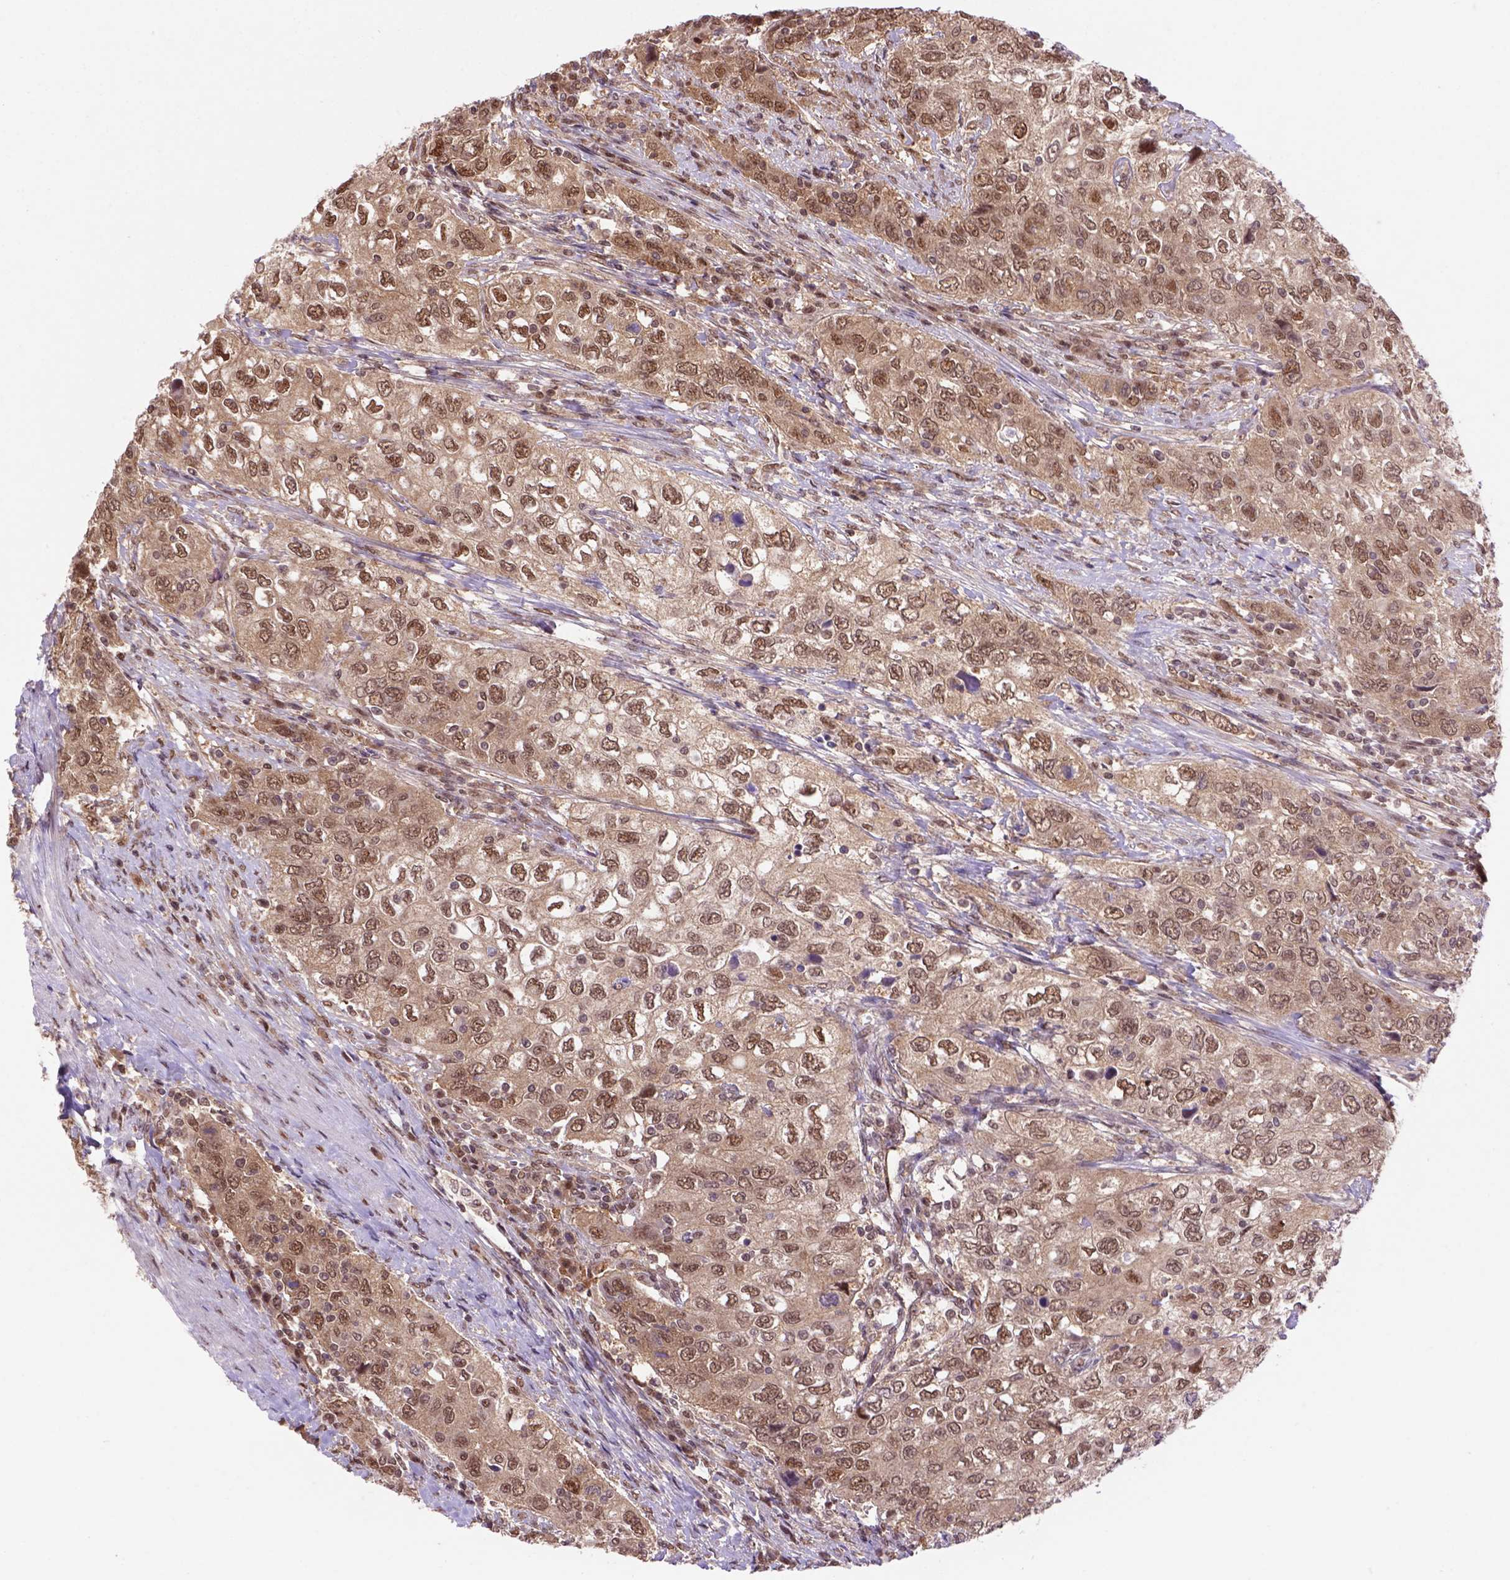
{"staining": {"intensity": "moderate", "quantity": ">75%", "location": "cytoplasmic/membranous,nuclear"}, "tissue": "urothelial cancer", "cell_type": "Tumor cells", "image_type": "cancer", "snomed": [{"axis": "morphology", "description": "Urothelial carcinoma, High grade"}, {"axis": "topography", "description": "Urinary bladder"}], "caption": "Urothelial cancer stained with immunohistochemistry displays moderate cytoplasmic/membranous and nuclear expression in approximately >75% of tumor cells. (Stains: DAB (3,3'-diaminobenzidine) in brown, nuclei in blue, Microscopy: brightfield microscopy at high magnification).", "gene": "PSMC2", "patient": {"sex": "male", "age": 76}}